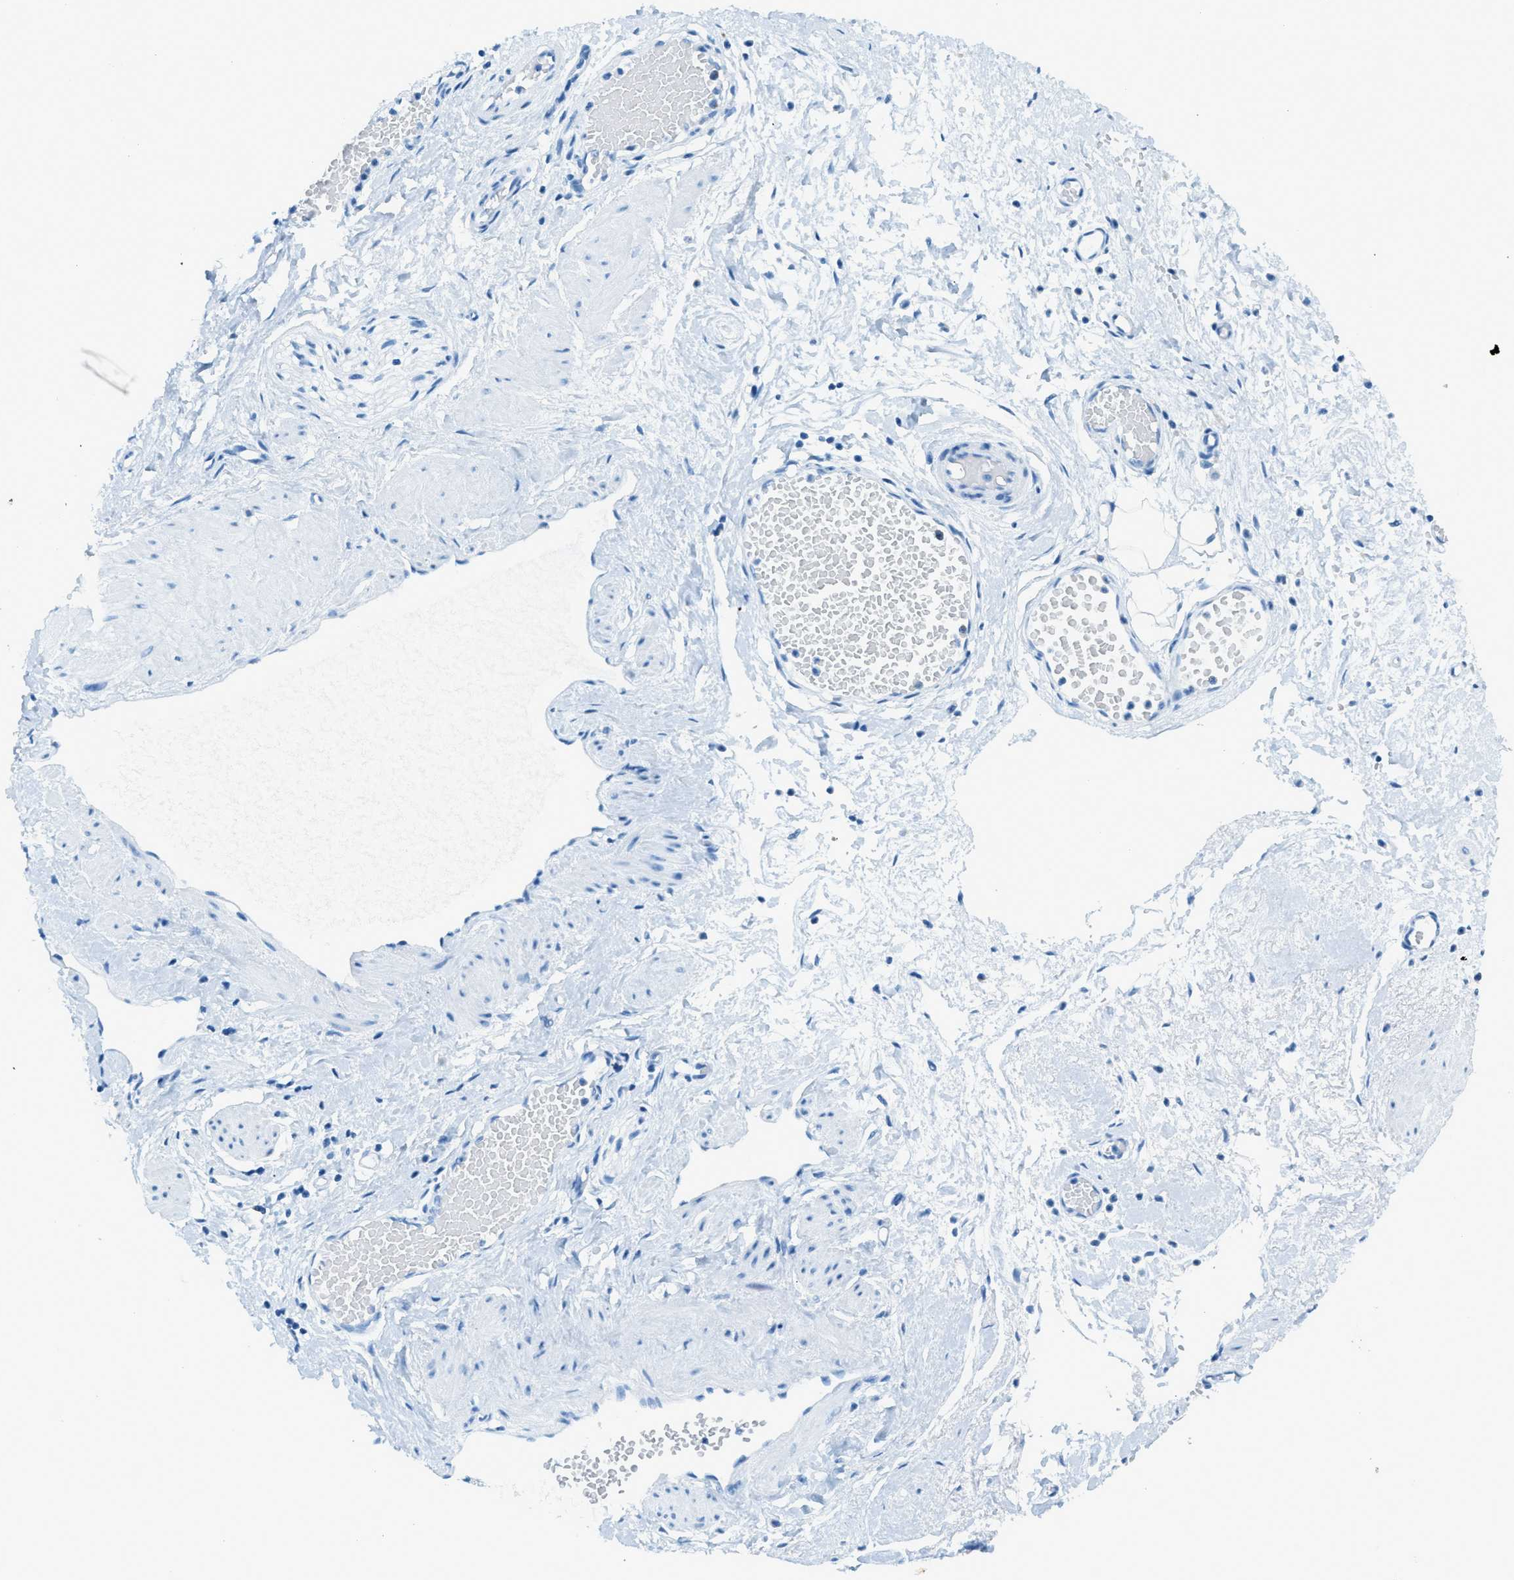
{"staining": {"intensity": "negative", "quantity": "none", "location": "none"}, "tissue": "adipose tissue", "cell_type": "Adipocytes", "image_type": "normal", "snomed": [{"axis": "morphology", "description": "Normal tissue, NOS"}, {"axis": "topography", "description": "Soft tissue"}, {"axis": "topography", "description": "Vascular tissue"}], "caption": "Adipocytes show no significant positivity in unremarkable adipose tissue. (Immunohistochemistry, brightfield microscopy, high magnification).", "gene": "C21orf62", "patient": {"sex": "female", "age": 35}}